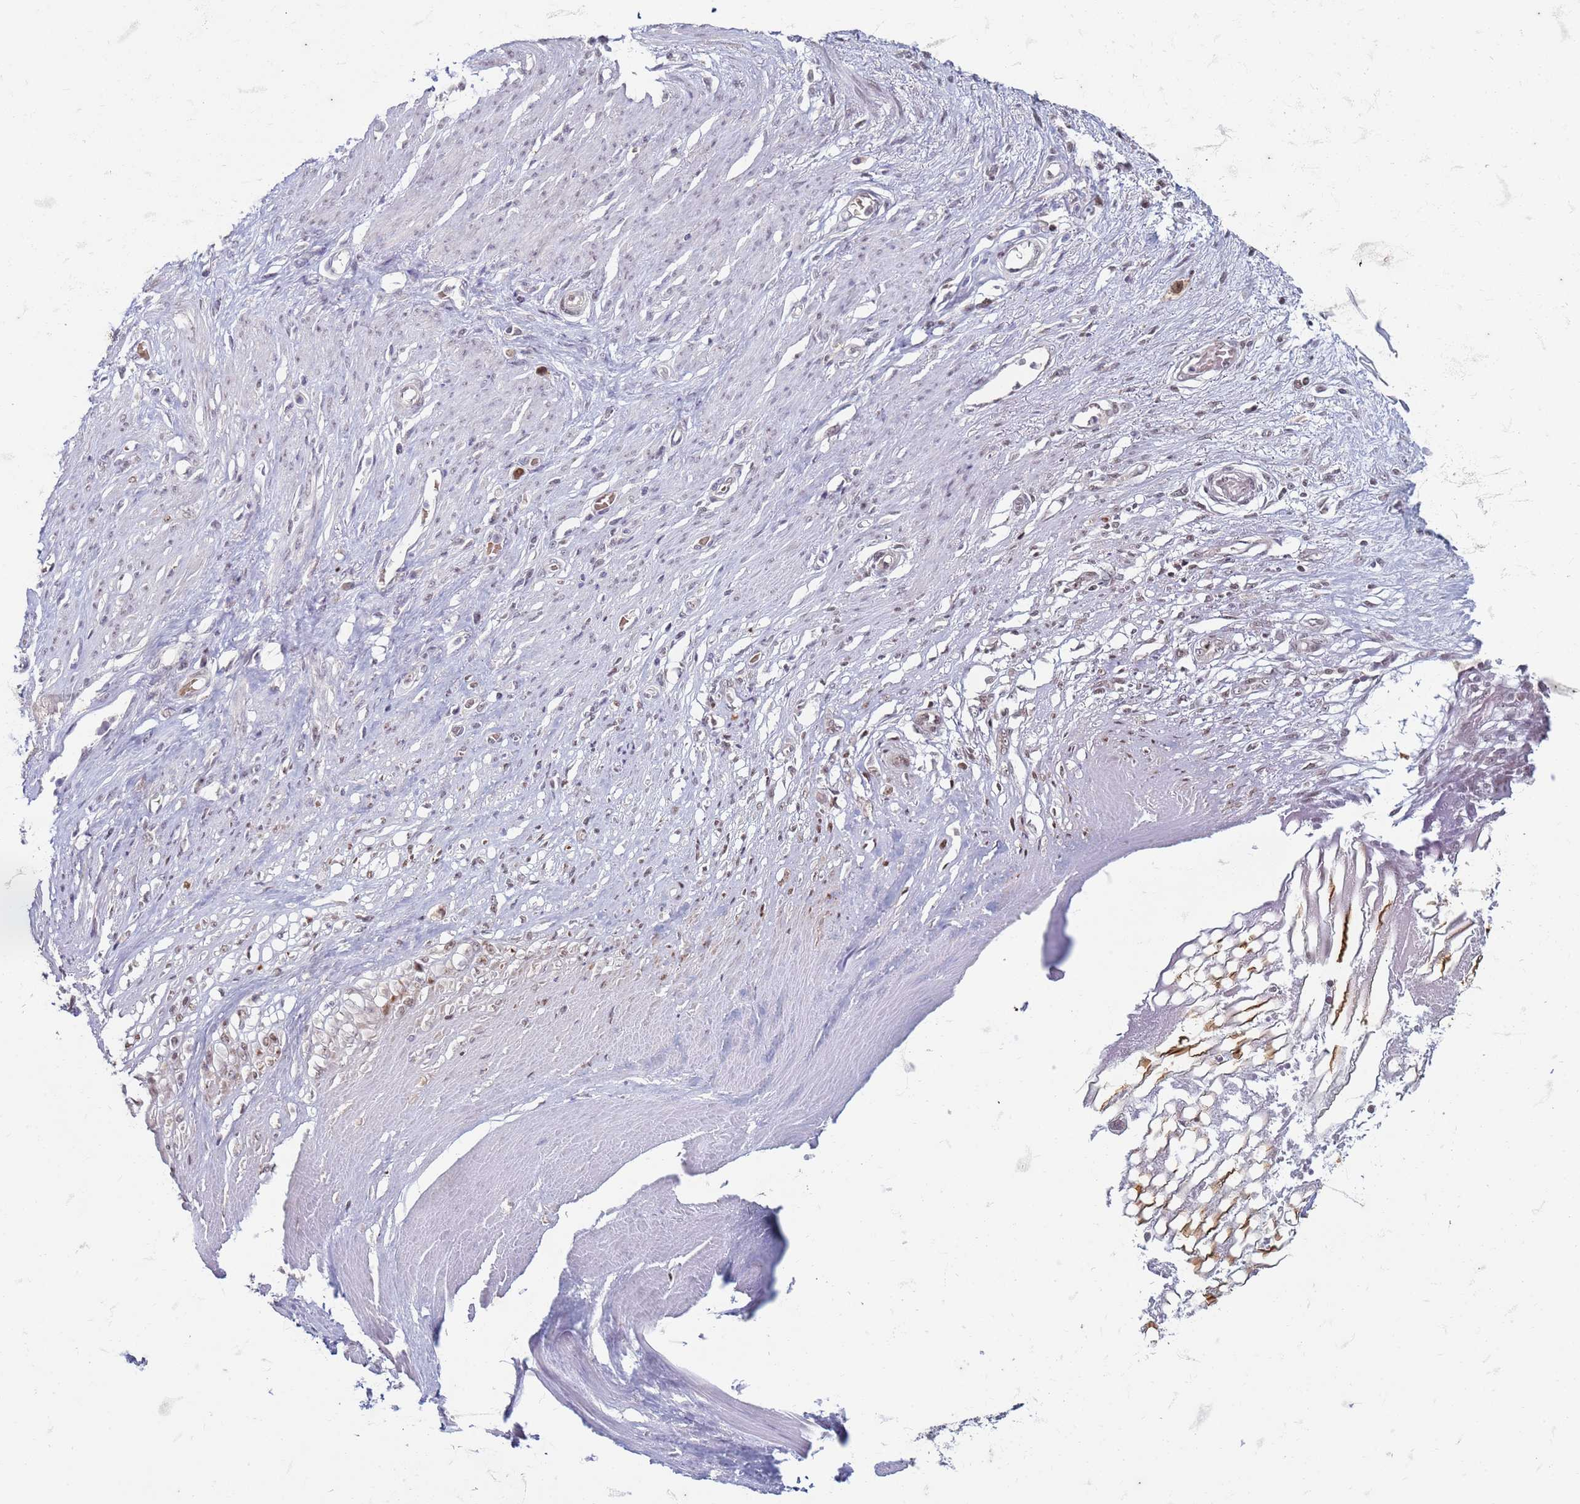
{"staining": {"intensity": "moderate", "quantity": ">75%", "location": "nuclear"}, "tissue": "stomach cancer", "cell_type": "Tumor cells", "image_type": "cancer", "snomed": [{"axis": "morphology", "description": "Adenocarcinoma, NOS"}, {"axis": "morphology", "description": "Adenocarcinoma, High grade"}, {"axis": "topography", "description": "Stomach, upper"}, {"axis": "topography", "description": "Stomach, lower"}], "caption": "A micrograph of human stomach cancer (adenocarcinoma (high-grade)) stained for a protein shows moderate nuclear brown staining in tumor cells. Using DAB (brown) and hematoxylin (blue) stains, captured at high magnification using brightfield microscopy.", "gene": "TRMT6", "patient": {"sex": "female", "age": 65}}